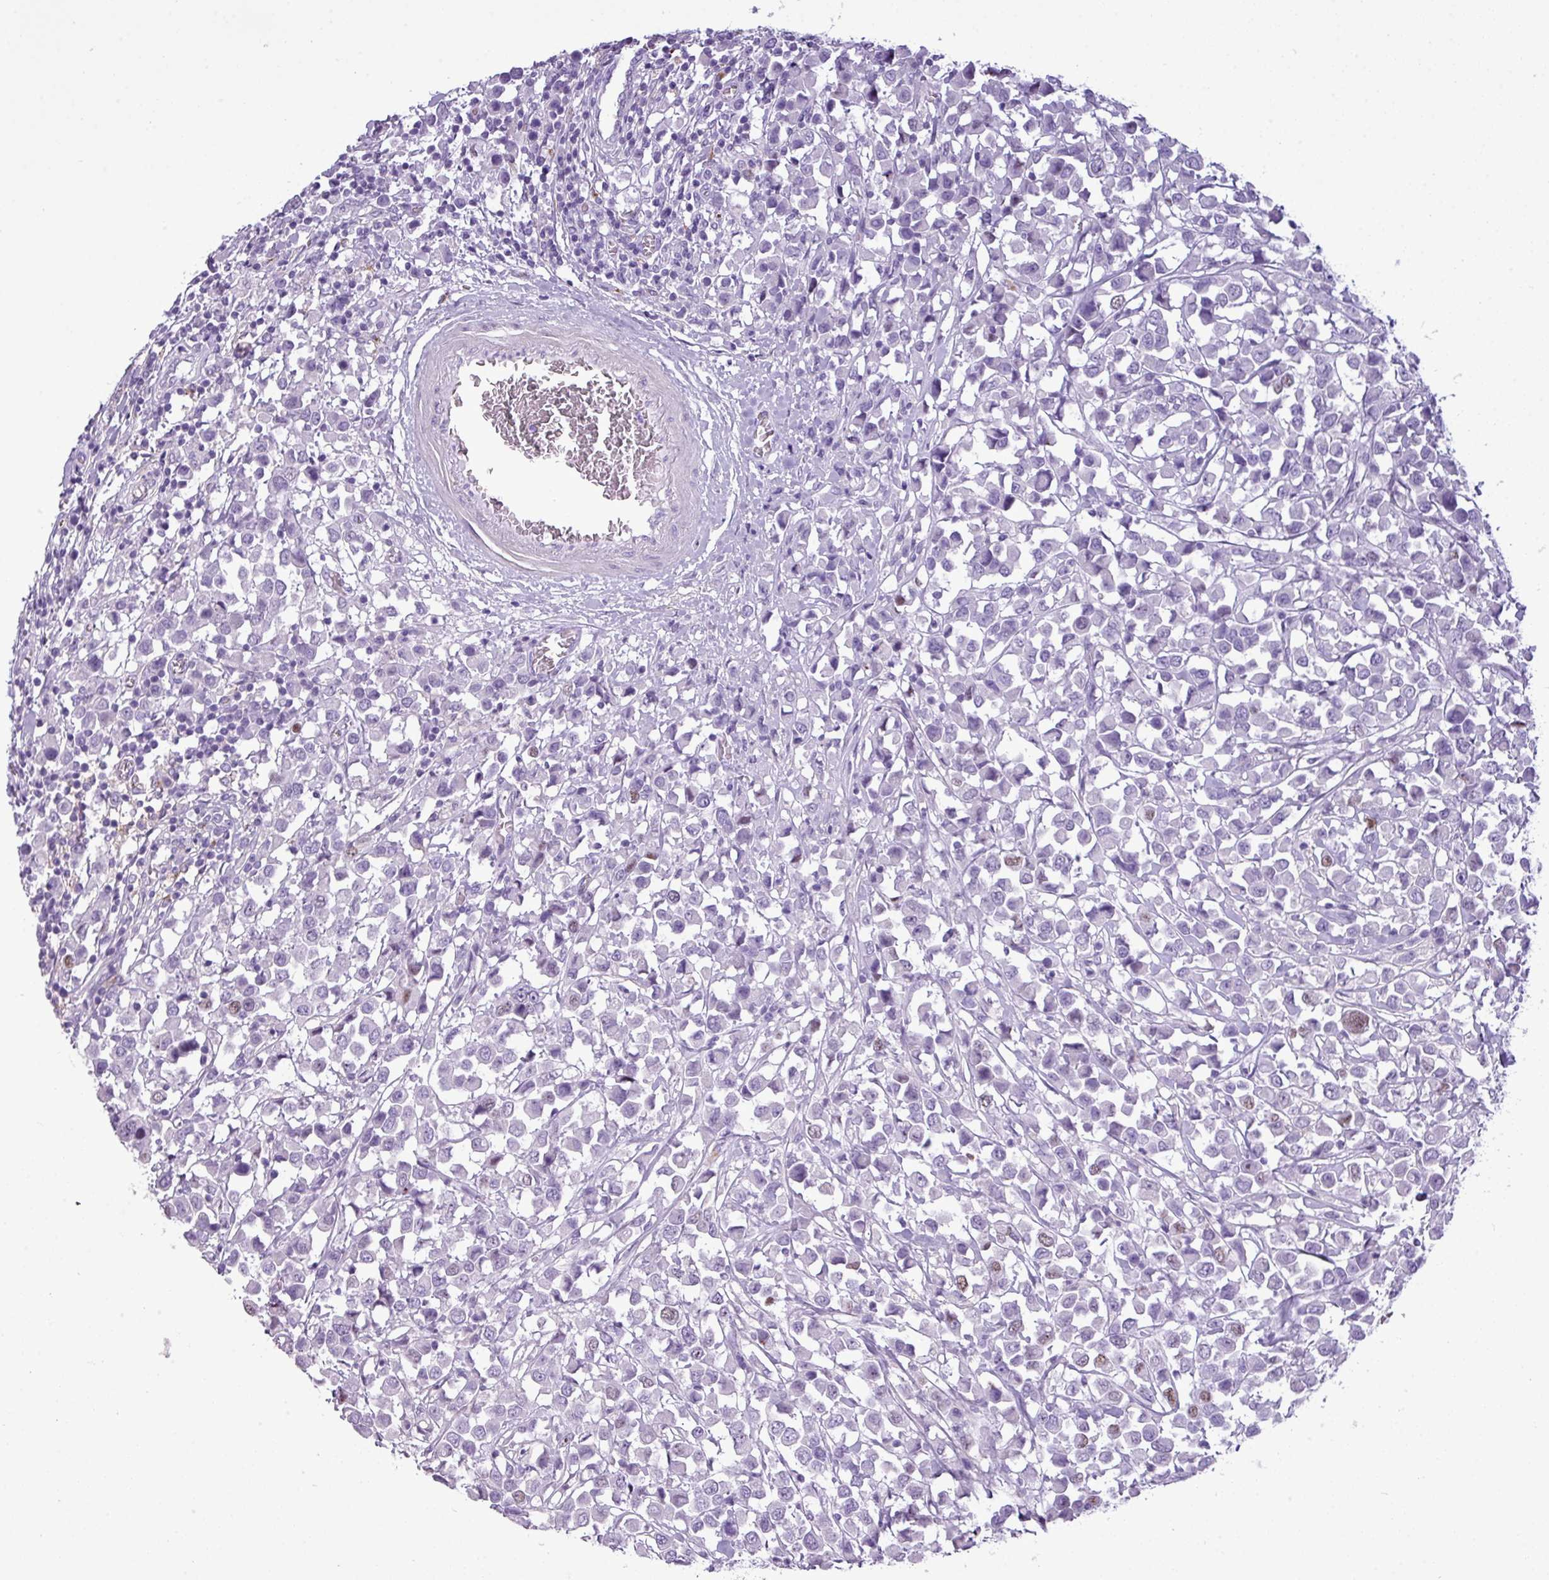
{"staining": {"intensity": "negative", "quantity": "none", "location": "none"}, "tissue": "breast cancer", "cell_type": "Tumor cells", "image_type": "cancer", "snomed": [{"axis": "morphology", "description": "Duct carcinoma"}, {"axis": "topography", "description": "Breast"}], "caption": "Immunohistochemical staining of intraductal carcinoma (breast) reveals no significant staining in tumor cells.", "gene": "RBMXL2", "patient": {"sex": "female", "age": 61}}